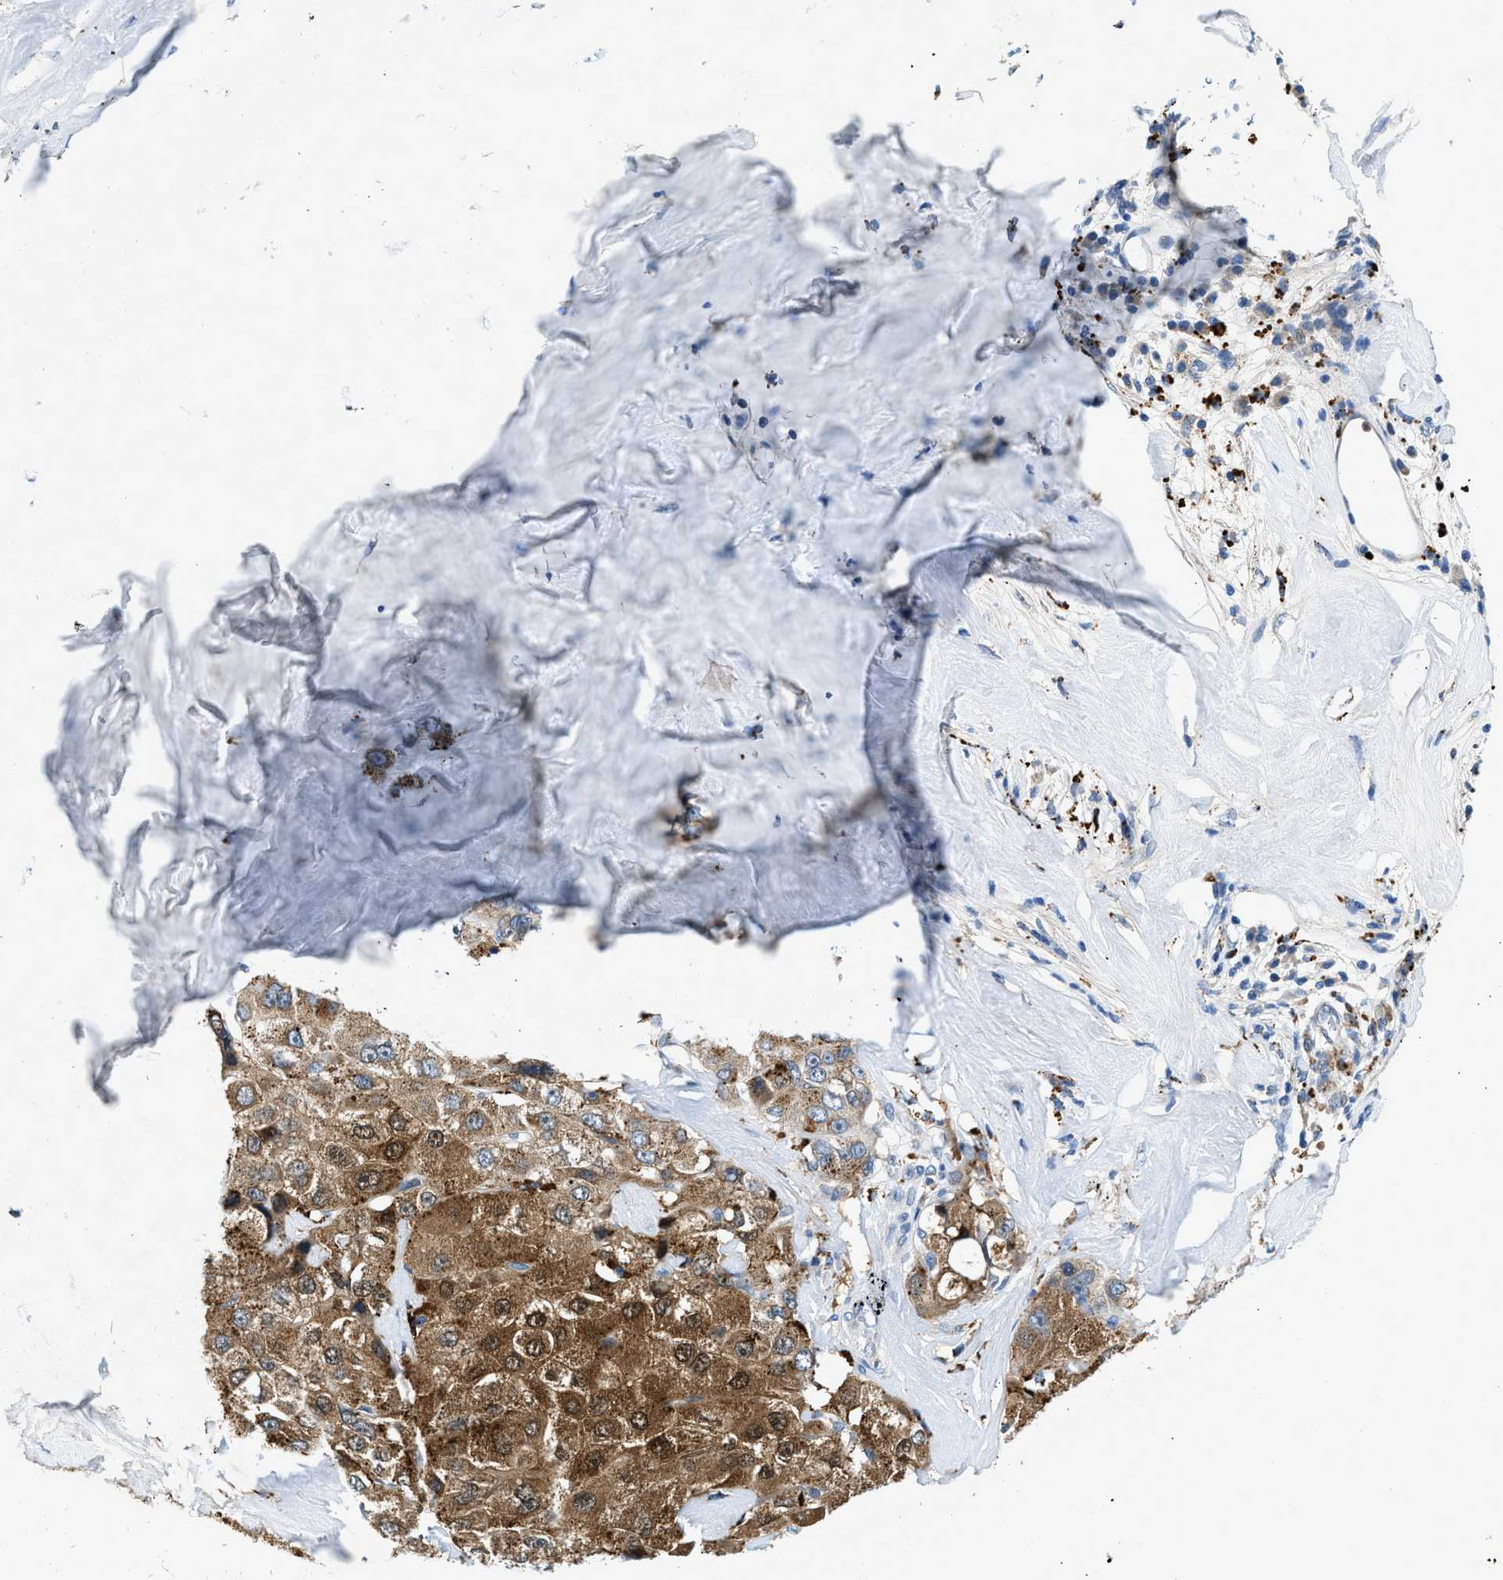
{"staining": {"intensity": "strong", "quantity": ">75%", "location": "cytoplasmic/membranous,nuclear"}, "tissue": "liver cancer", "cell_type": "Tumor cells", "image_type": "cancer", "snomed": [{"axis": "morphology", "description": "Carcinoma, Hepatocellular, NOS"}, {"axis": "topography", "description": "Liver"}], "caption": "Liver cancer stained with IHC demonstrates strong cytoplasmic/membranous and nuclear positivity in about >75% of tumor cells.", "gene": "ADGRE3", "patient": {"sex": "male", "age": 80}}